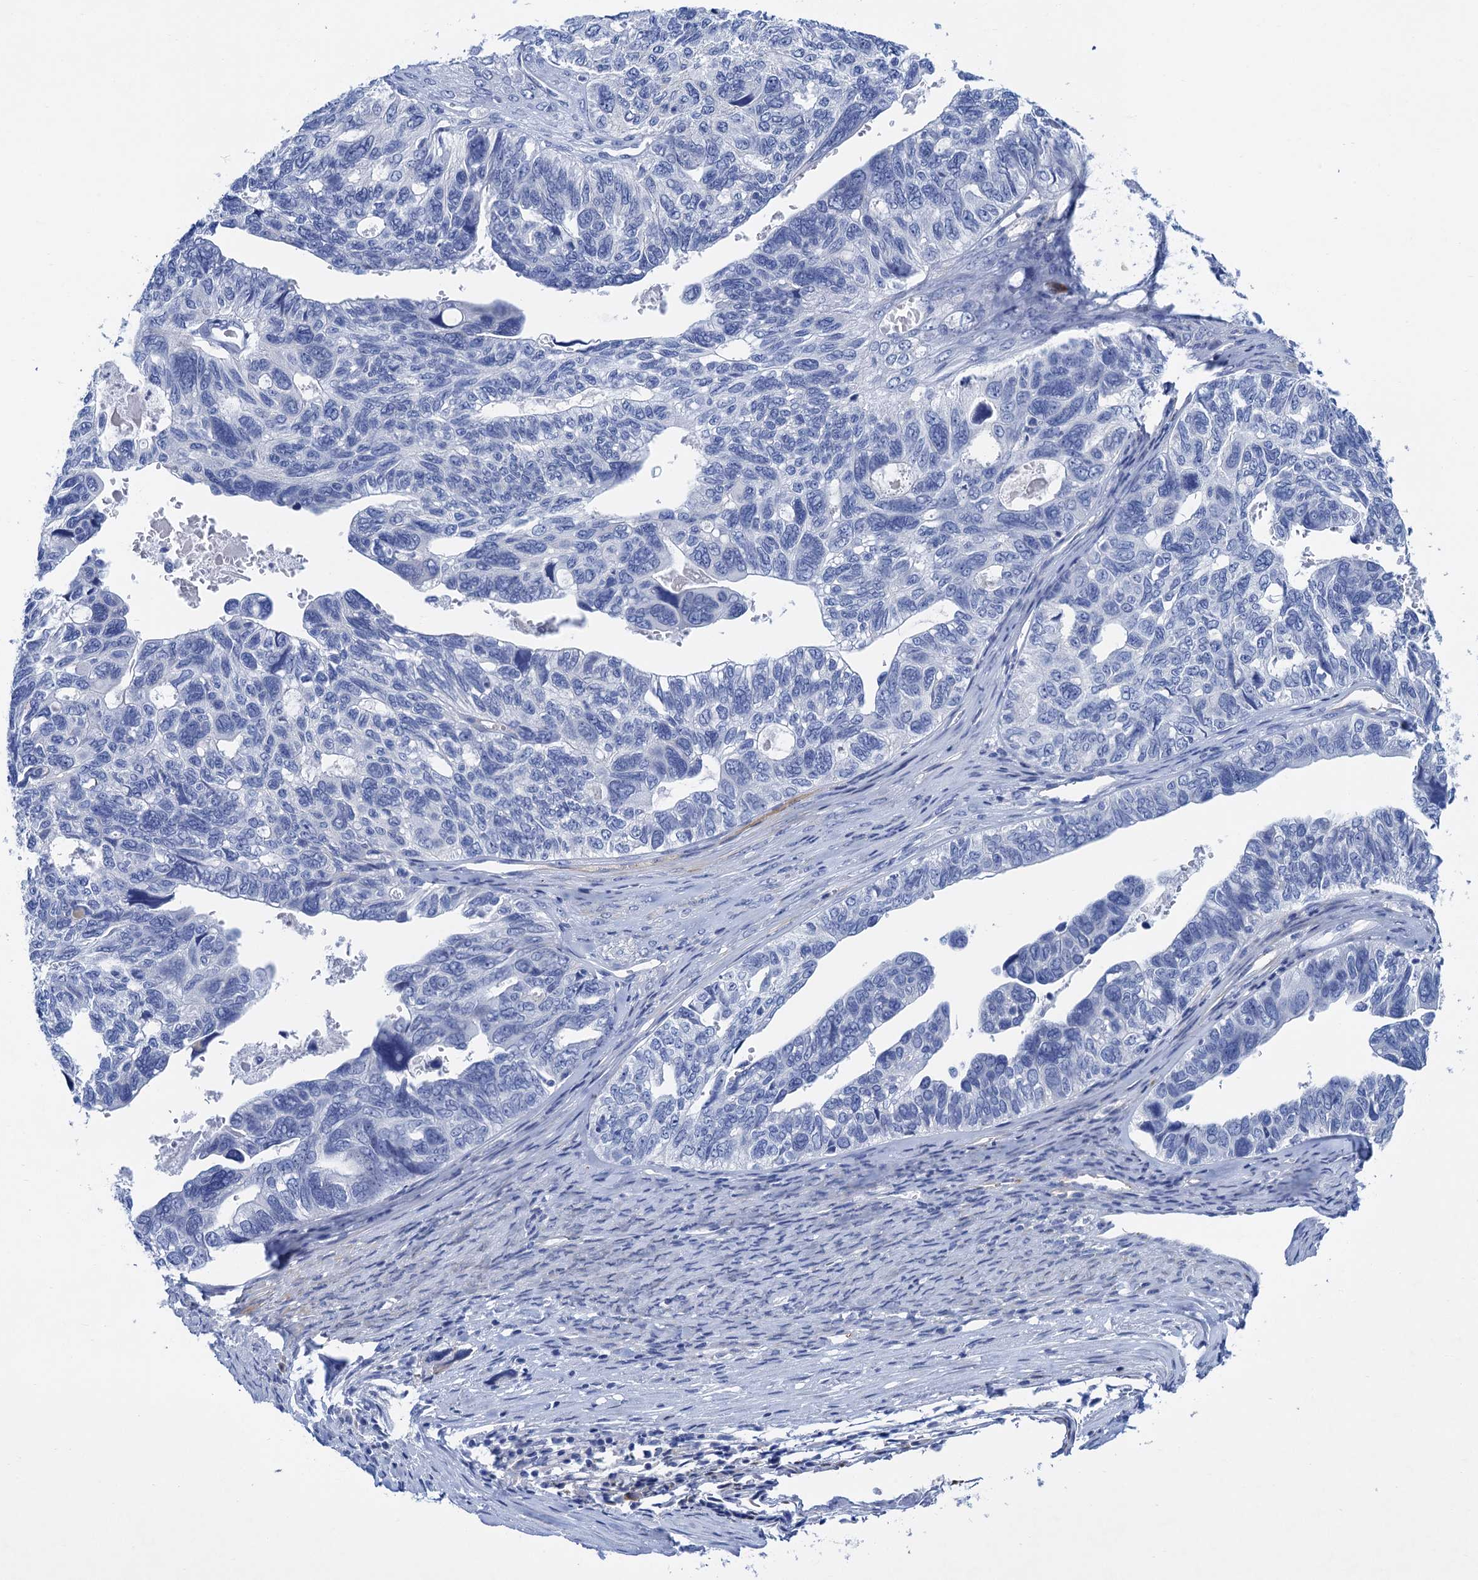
{"staining": {"intensity": "negative", "quantity": "none", "location": "none"}, "tissue": "ovarian cancer", "cell_type": "Tumor cells", "image_type": "cancer", "snomed": [{"axis": "morphology", "description": "Cystadenocarcinoma, serous, NOS"}, {"axis": "topography", "description": "Ovary"}], "caption": "High power microscopy micrograph of an immunohistochemistry (IHC) photomicrograph of serous cystadenocarcinoma (ovarian), revealing no significant staining in tumor cells.", "gene": "NLRP10", "patient": {"sex": "female", "age": 79}}